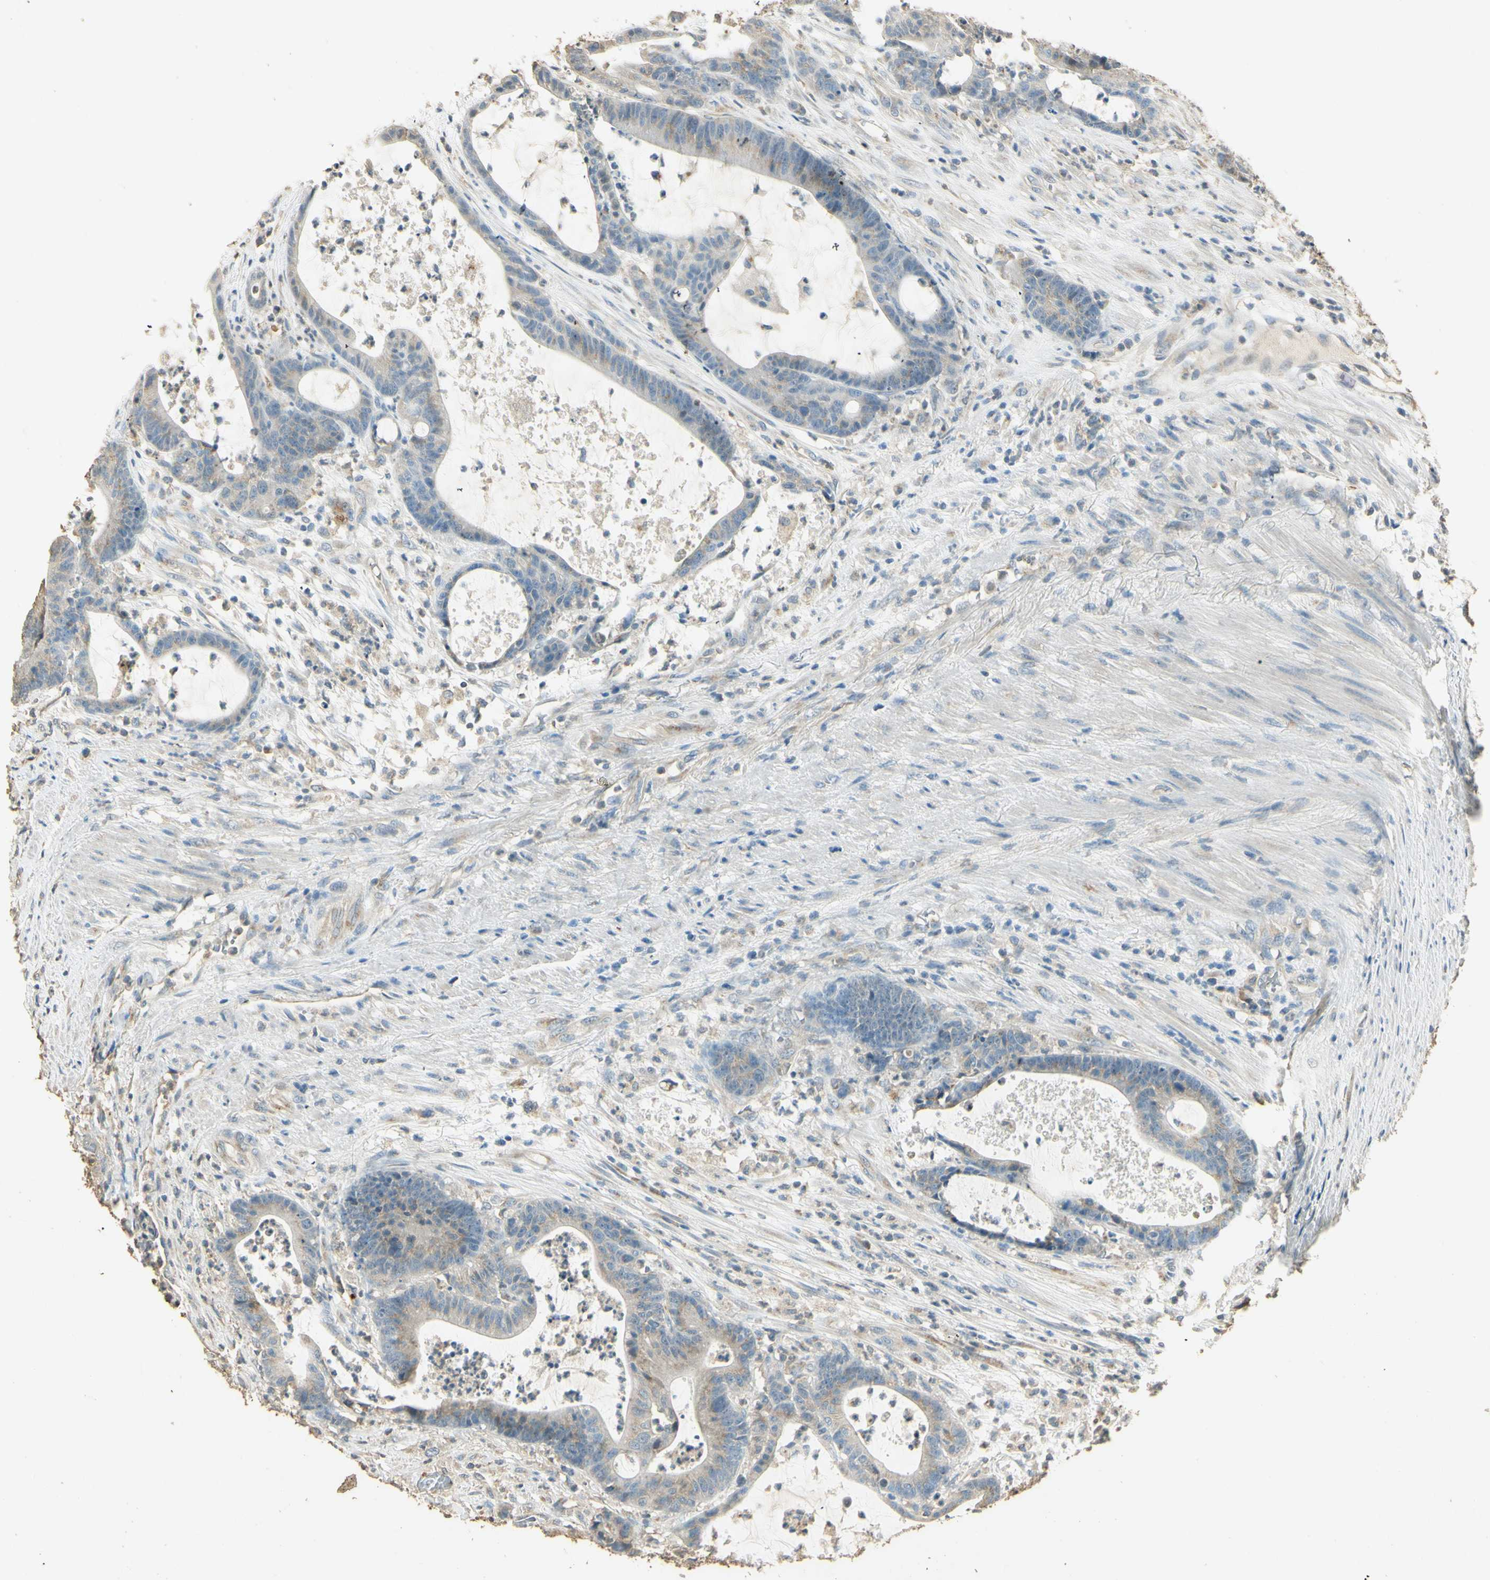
{"staining": {"intensity": "weak", "quantity": "25%-75%", "location": "cytoplasmic/membranous"}, "tissue": "colorectal cancer", "cell_type": "Tumor cells", "image_type": "cancer", "snomed": [{"axis": "morphology", "description": "Adenocarcinoma, NOS"}, {"axis": "topography", "description": "Colon"}], "caption": "Human colorectal cancer (adenocarcinoma) stained with a protein marker shows weak staining in tumor cells.", "gene": "UXS1", "patient": {"sex": "female", "age": 84}}